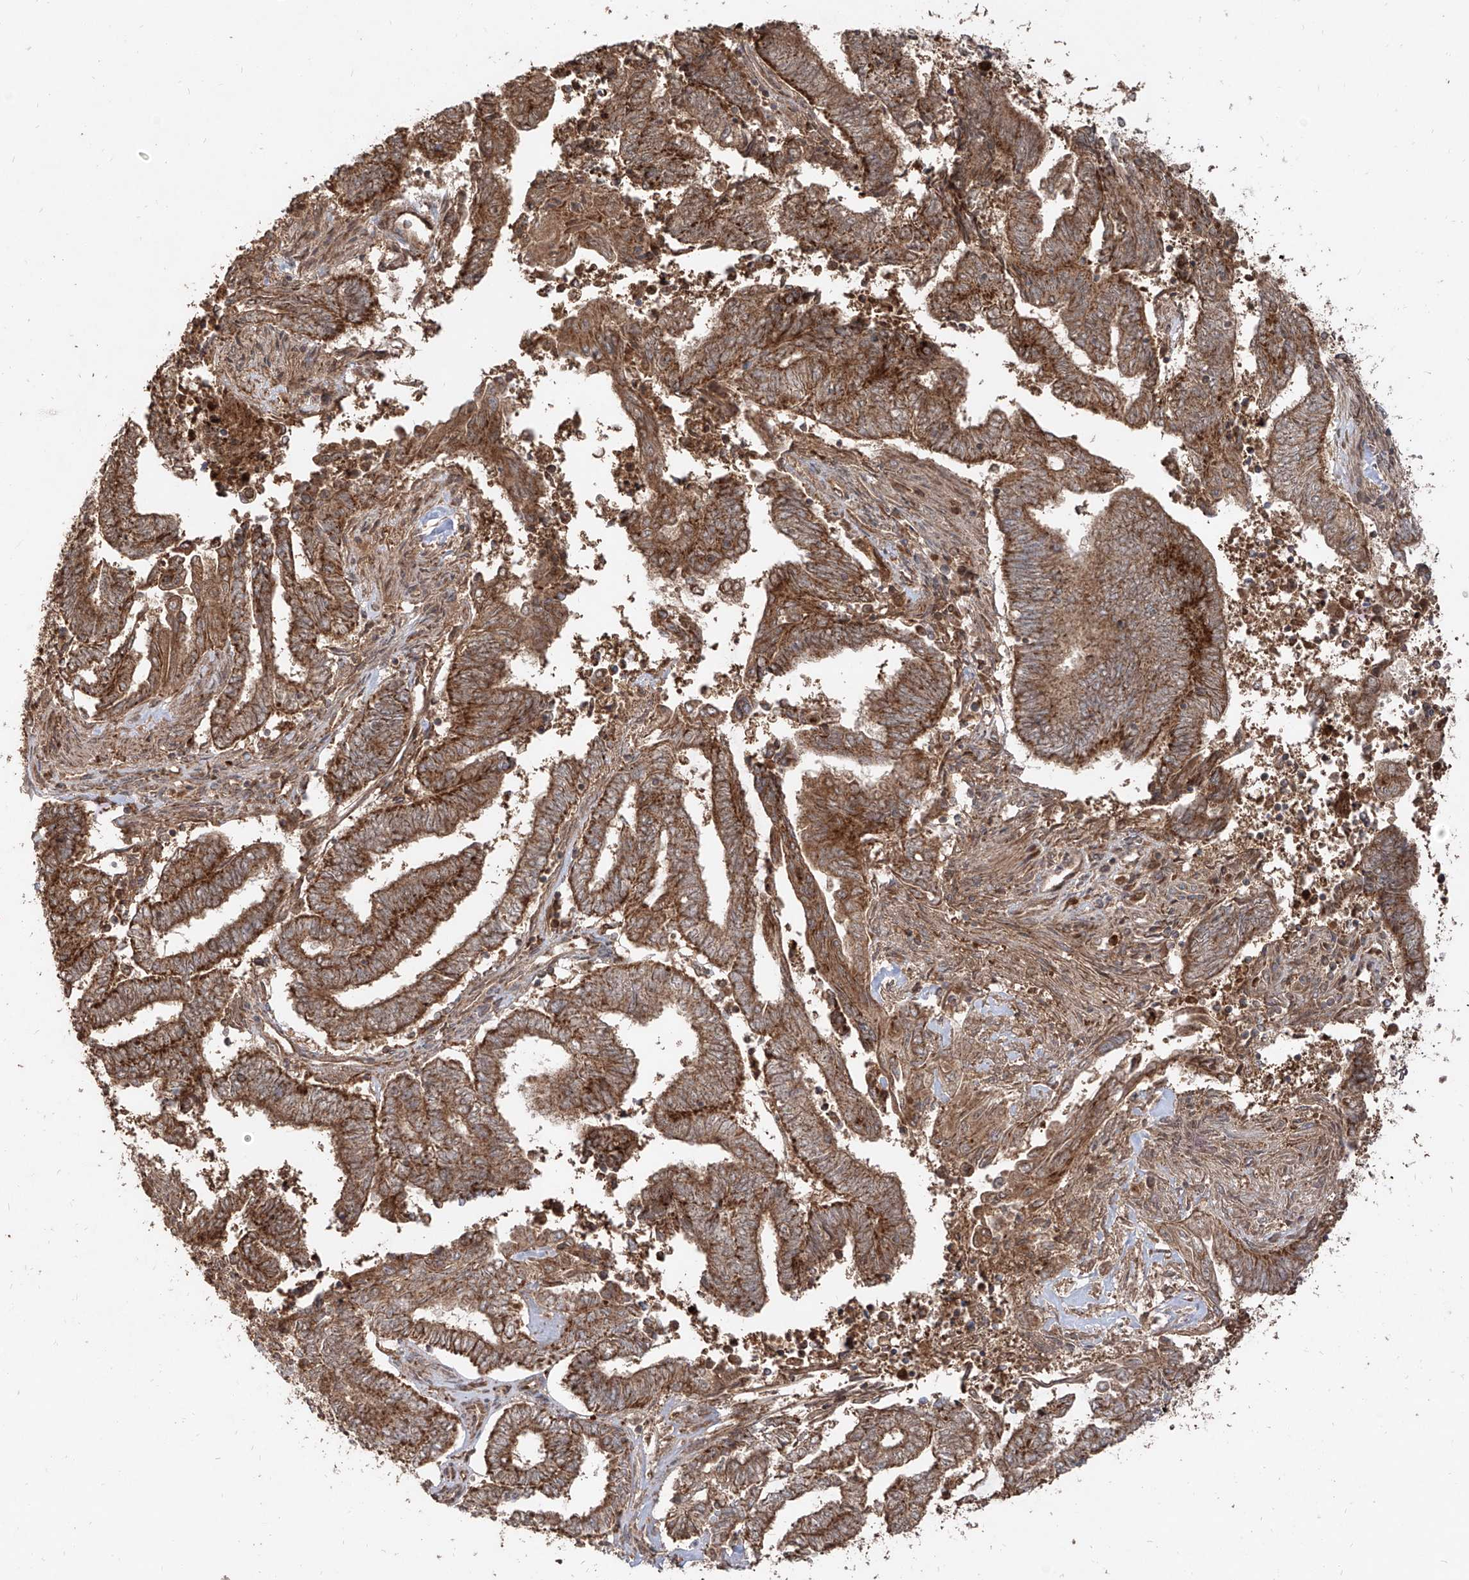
{"staining": {"intensity": "strong", "quantity": ">75%", "location": "cytoplasmic/membranous"}, "tissue": "endometrial cancer", "cell_type": "Tumor cells", "image_type": "cancer", "snomed": [{"axis": "morphology", "description": "Adenocarcinoma, NOS"}, {"axis": "topography", "description": "Uterus"}, {"axis": "topography", "description": "Endometrium"}], "caption": "DAB (3,3'-diaminobenzidine) immunohistochemical staining of human endometrial cancer (adenocarcinoma) displays strong cytoplasmic/membranous protein expression in about >75% of tumor cells. (IHC, brightfield microscopy, high magnification).", "gene": "AIM2", "patient": {"sex": "female", "age": 70}}